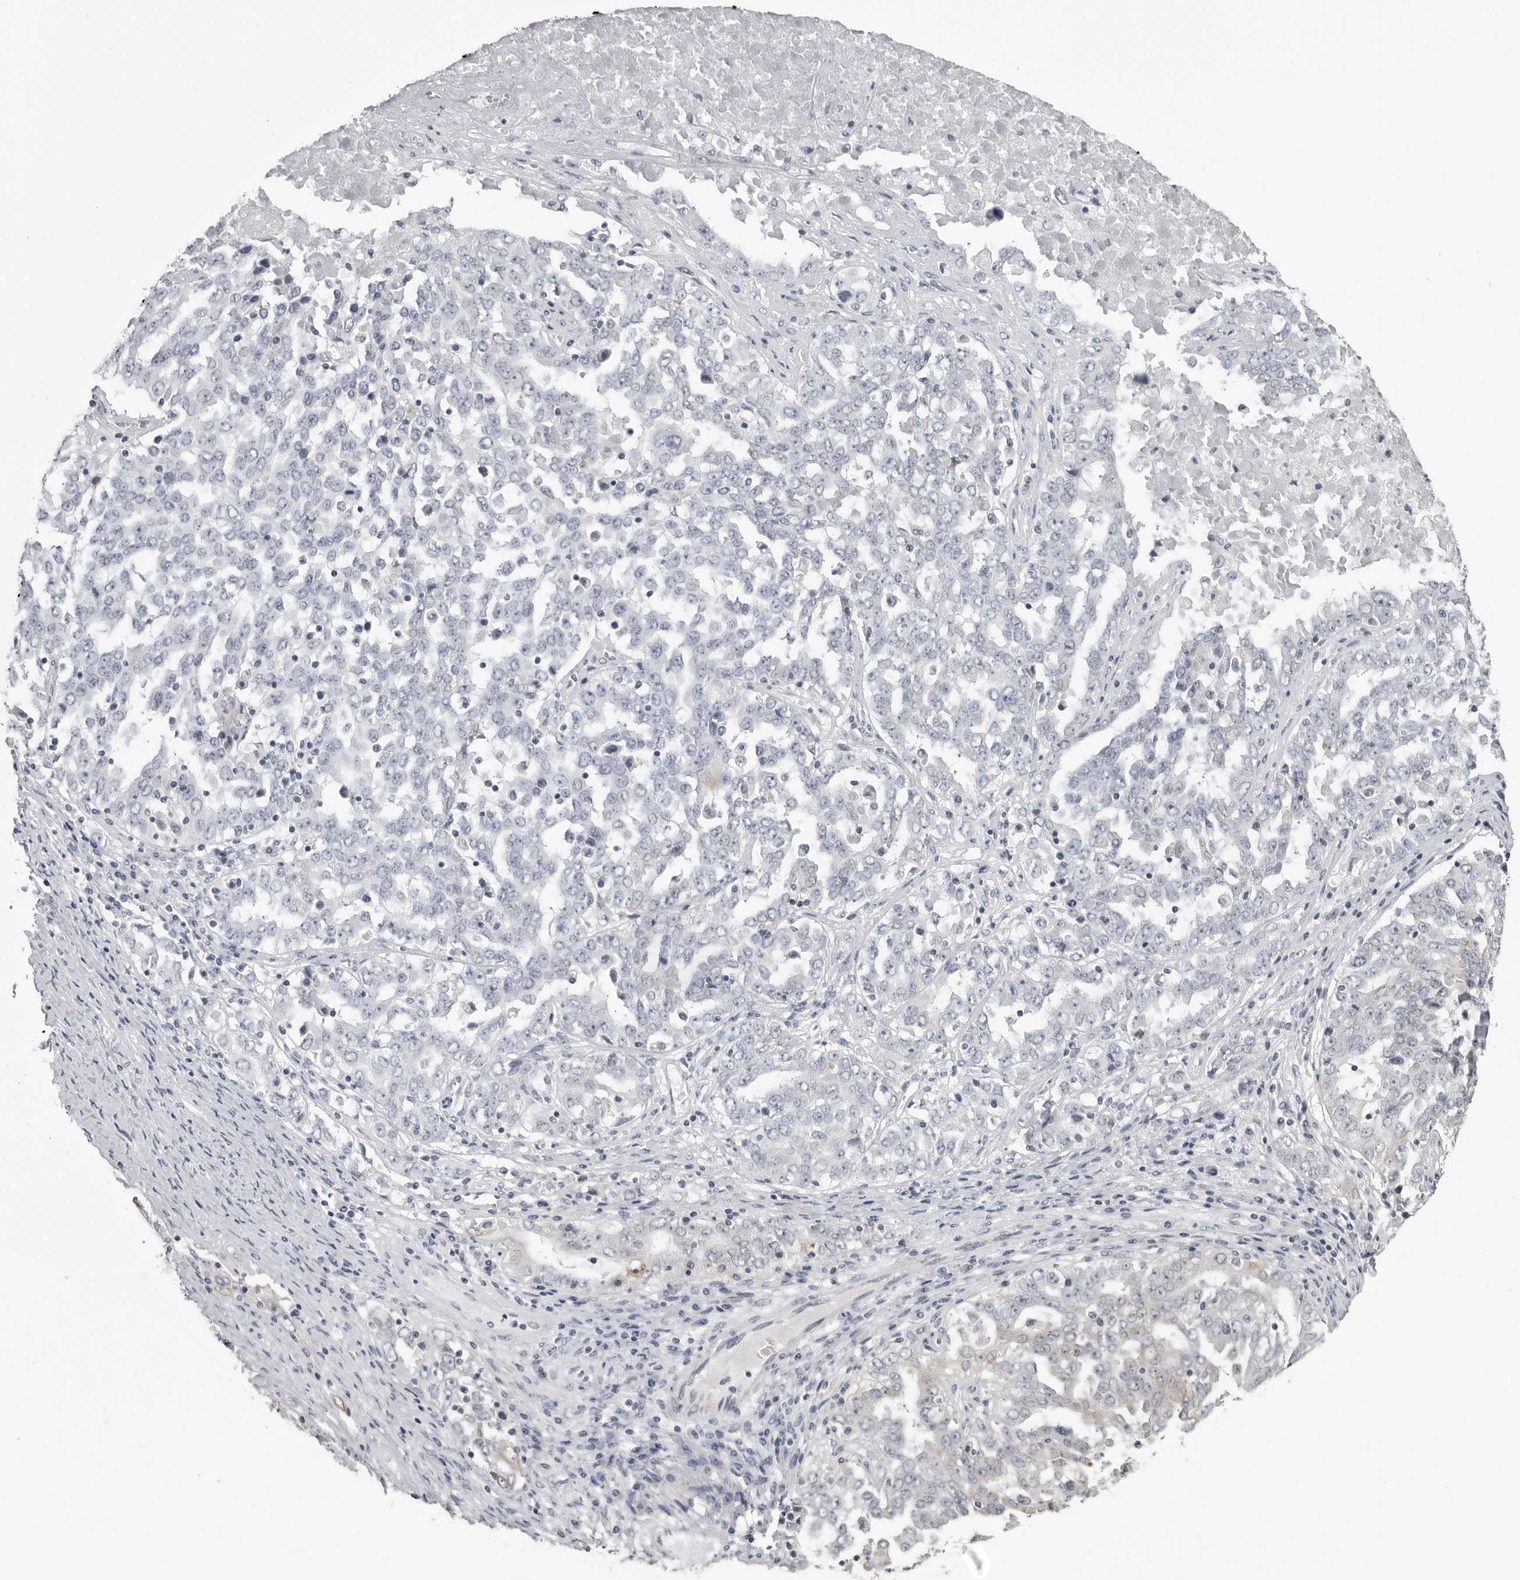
{"staining": {"intensity": "weak", "quantity": "<25%", "location": "cytoplasmic/membranous,nuclear"}, "tissue": "ovarian cancer", "cell_type": "Tumor cells", "image_type": "cancer", "snomed": [{"axis": "morphology", "description": "Carcinoma, endometroid"}, {"axis": "topography", "description": "Ovary"}], "caption": "Tumor cells are negative for protein expression in human ovarian cancer (endometroid carcinoma).", "gene": "GPN2", "patient": {"sex": "female", "age": 62}}